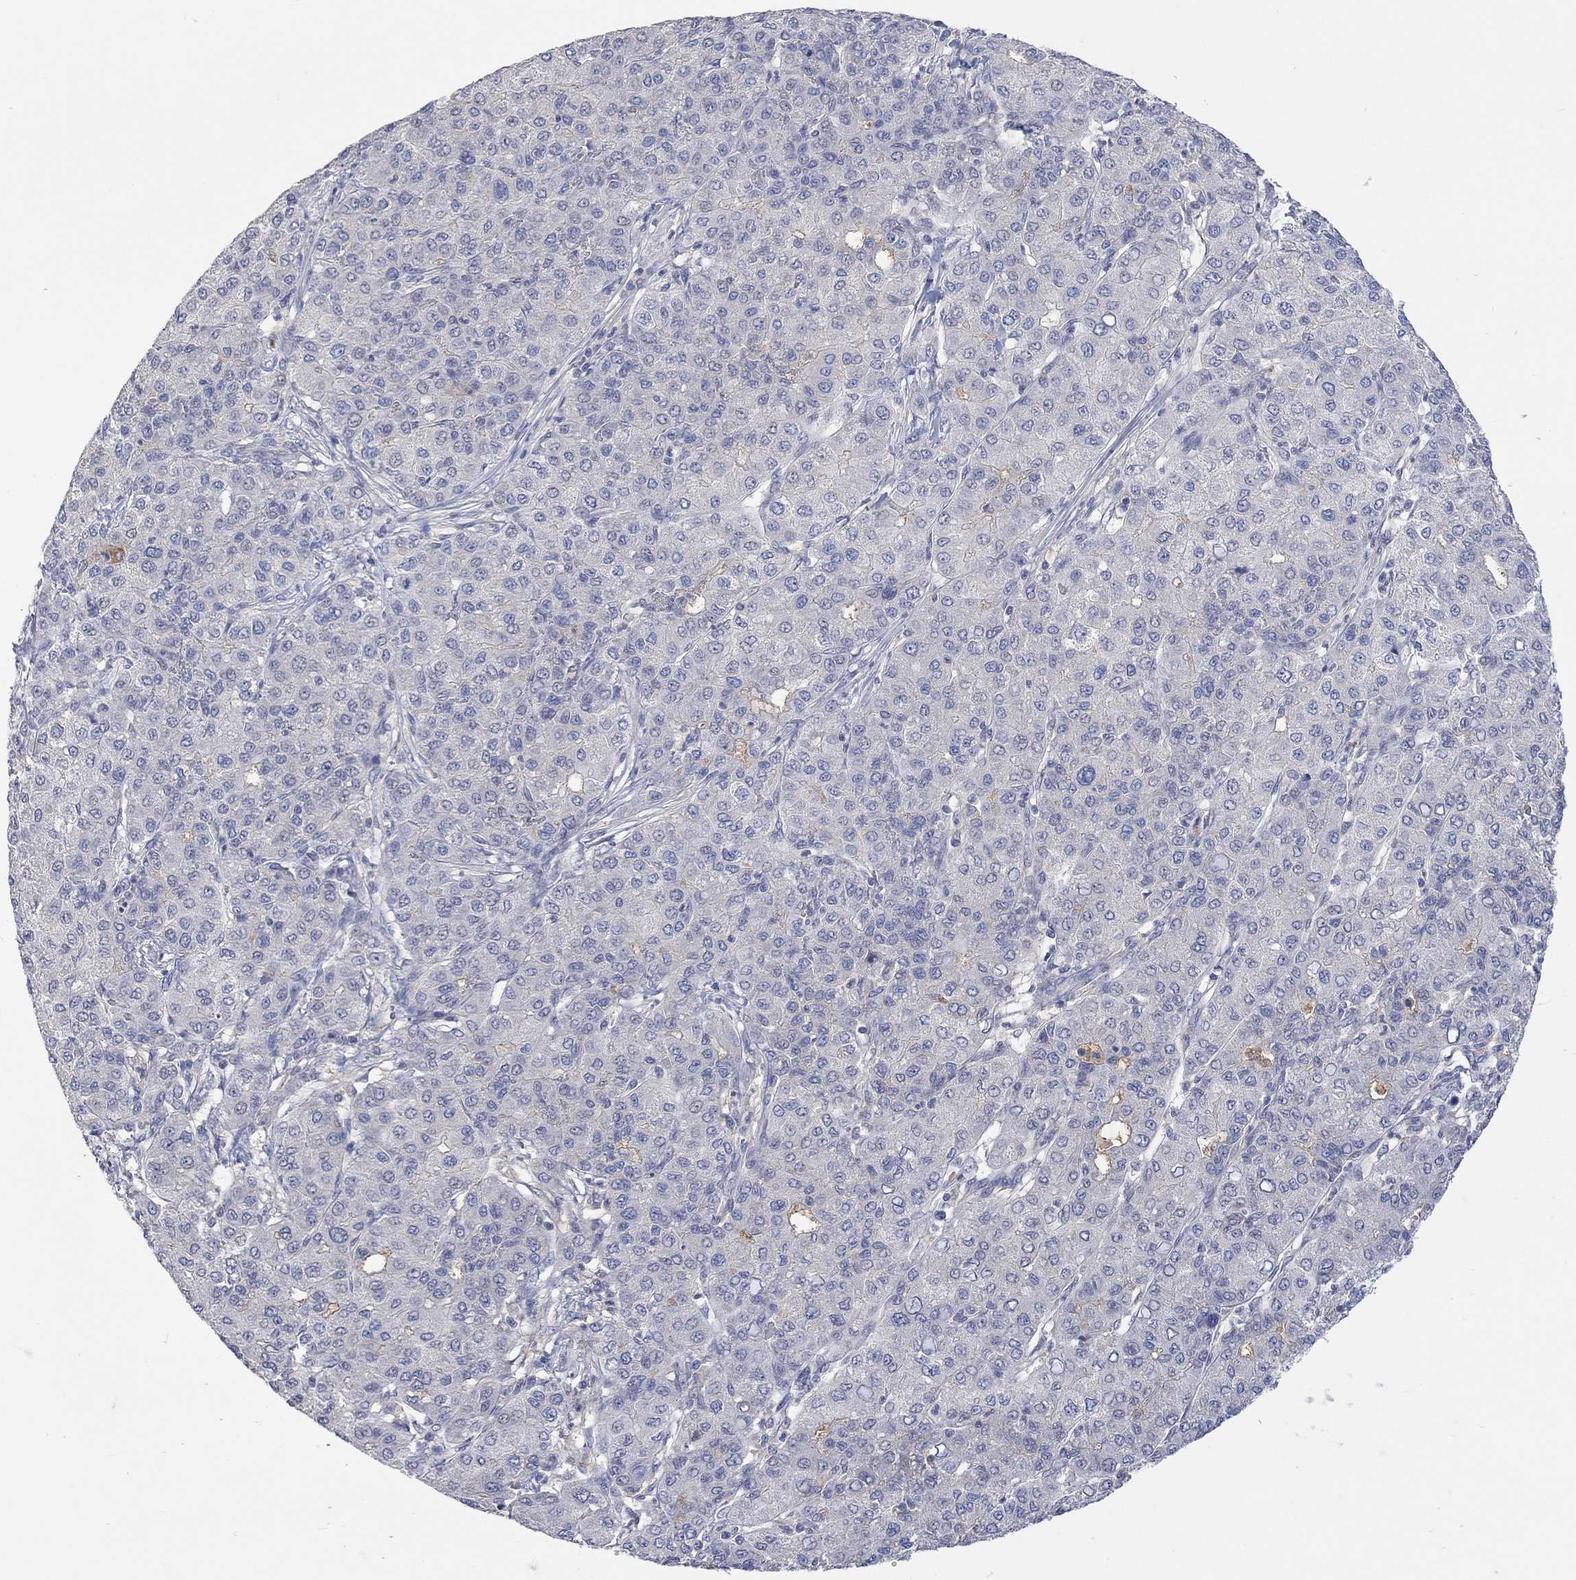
{"staining": {"intensity": "negative", "quantity": "none", "location": "none"}, "tissue": "liver cancer", "cell_type": "Tumor cells", "image_type": "cancer", "snomed": [{"axis": "morphology", "description": "Carcinoma, Hepatocellular, NOS"}, {"axis": "topography", "description": "Liver"}], "caption": "A histopathology image of human hepatocellular carcinoma (liver) is negative for staining in tumor cells.", "gene": "MSTN", "patient": {"sex": "male", "age": 65}}